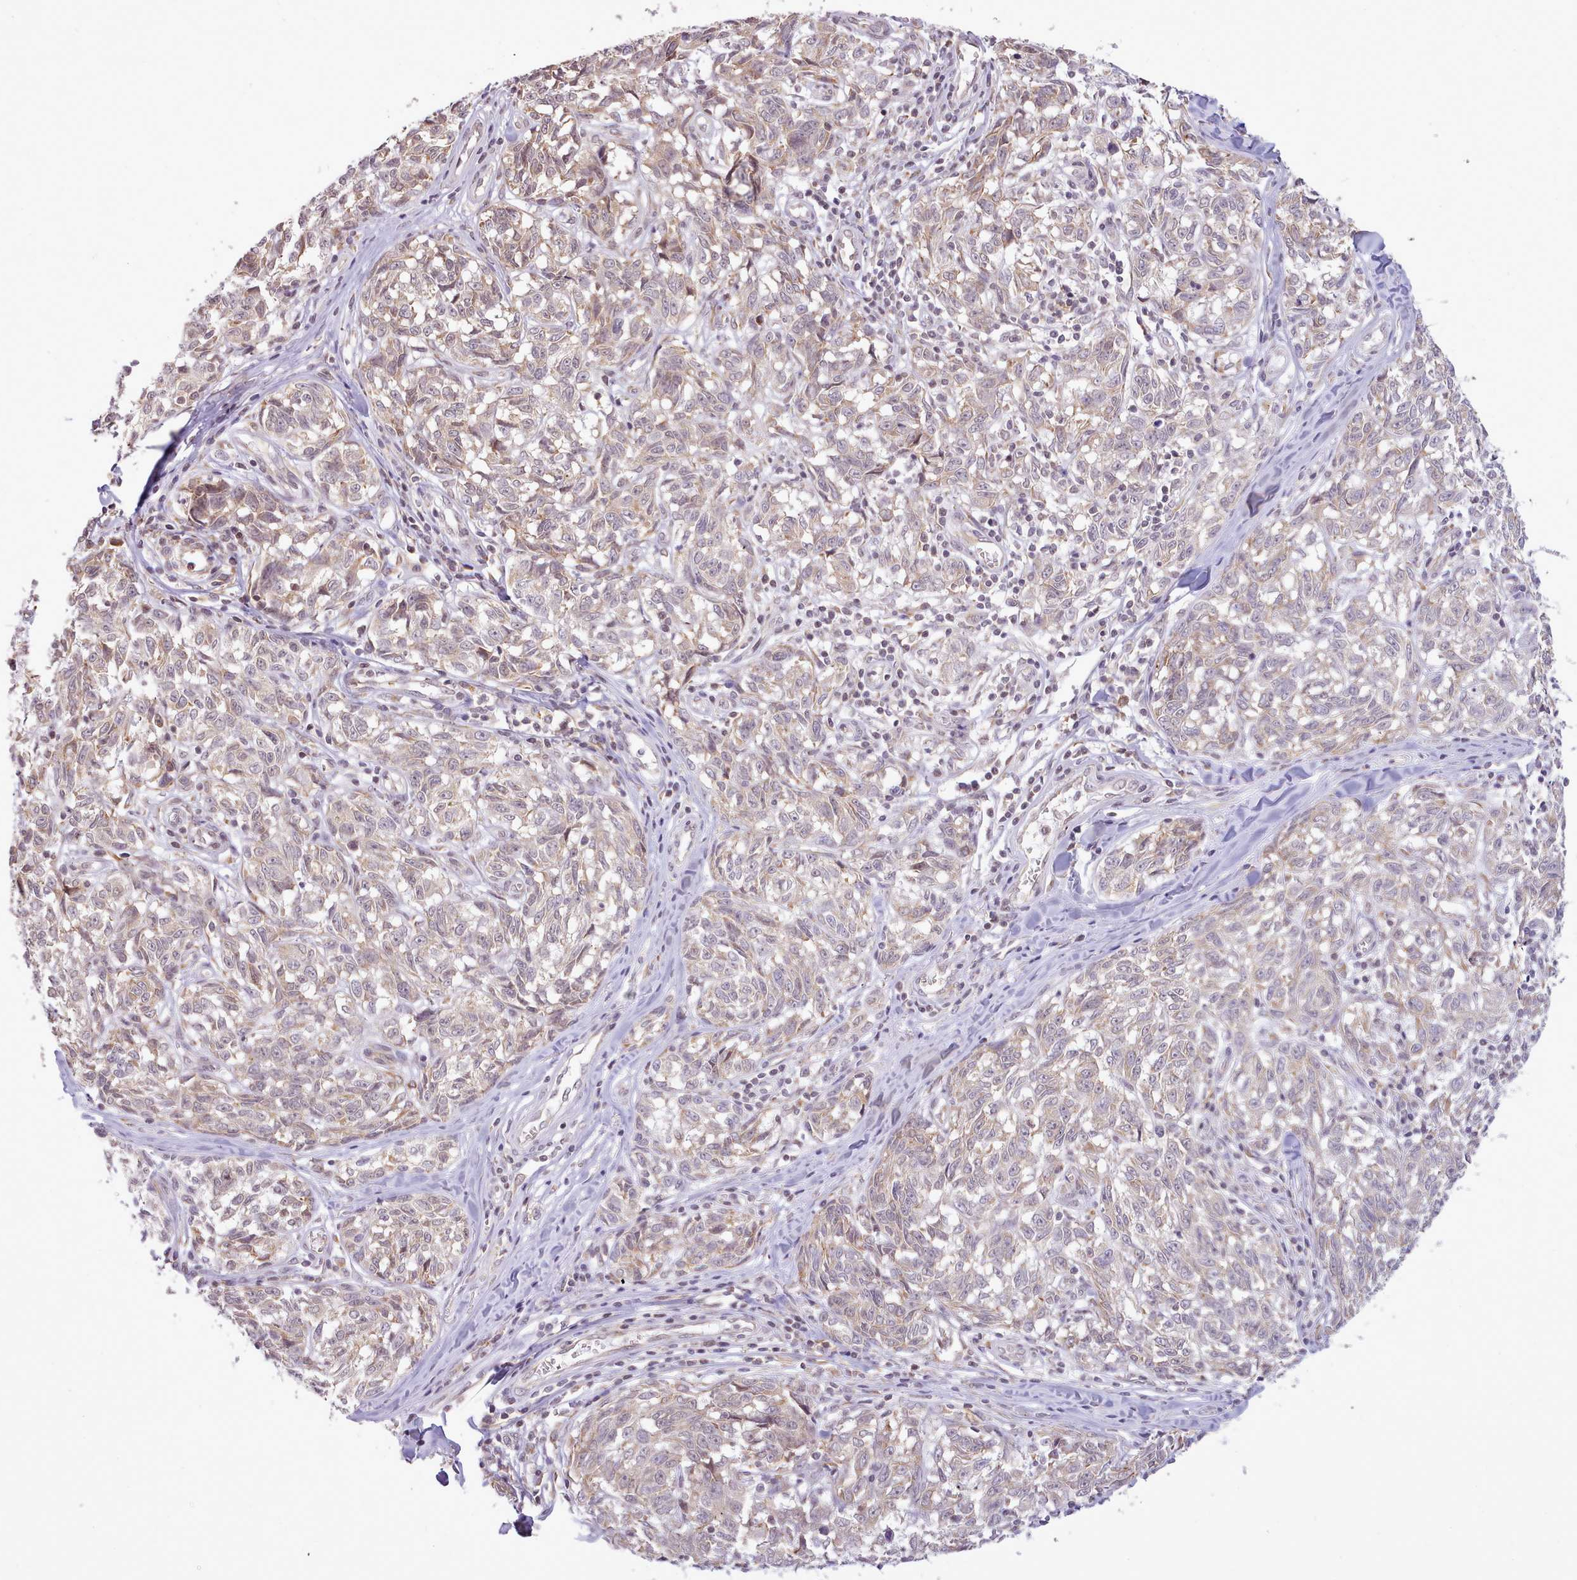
{"staining": {"intensity": "weak", "quantity": "25%-75%", "location": "cytoplasmic/membranous"}, "tissue": "melanoma", "cell_type": "Tumor cells", "image_type": "cancer", "snomed": [{"axis": "morphology", "description": "Normal tissue, NOS"}, {"axis": "morphology", "description": "Malignant melanoma, NOS"}, {"axis": "topography", "description": "Skin"}], "caption": "The photomicrograph shows immunohistochemical staining of malignant melanoma. There is weak cytoplasmic/membranous staining is seen in about 25%-75% of tumor cells. Using DAB (3,3'-diaminobenzidine) (brown) and hematoxylin (blue) stains, captured at high magnification using brightfield microscopy.", "gene": "SEC61B", "patient": {"sex": "female", "age": 64}}